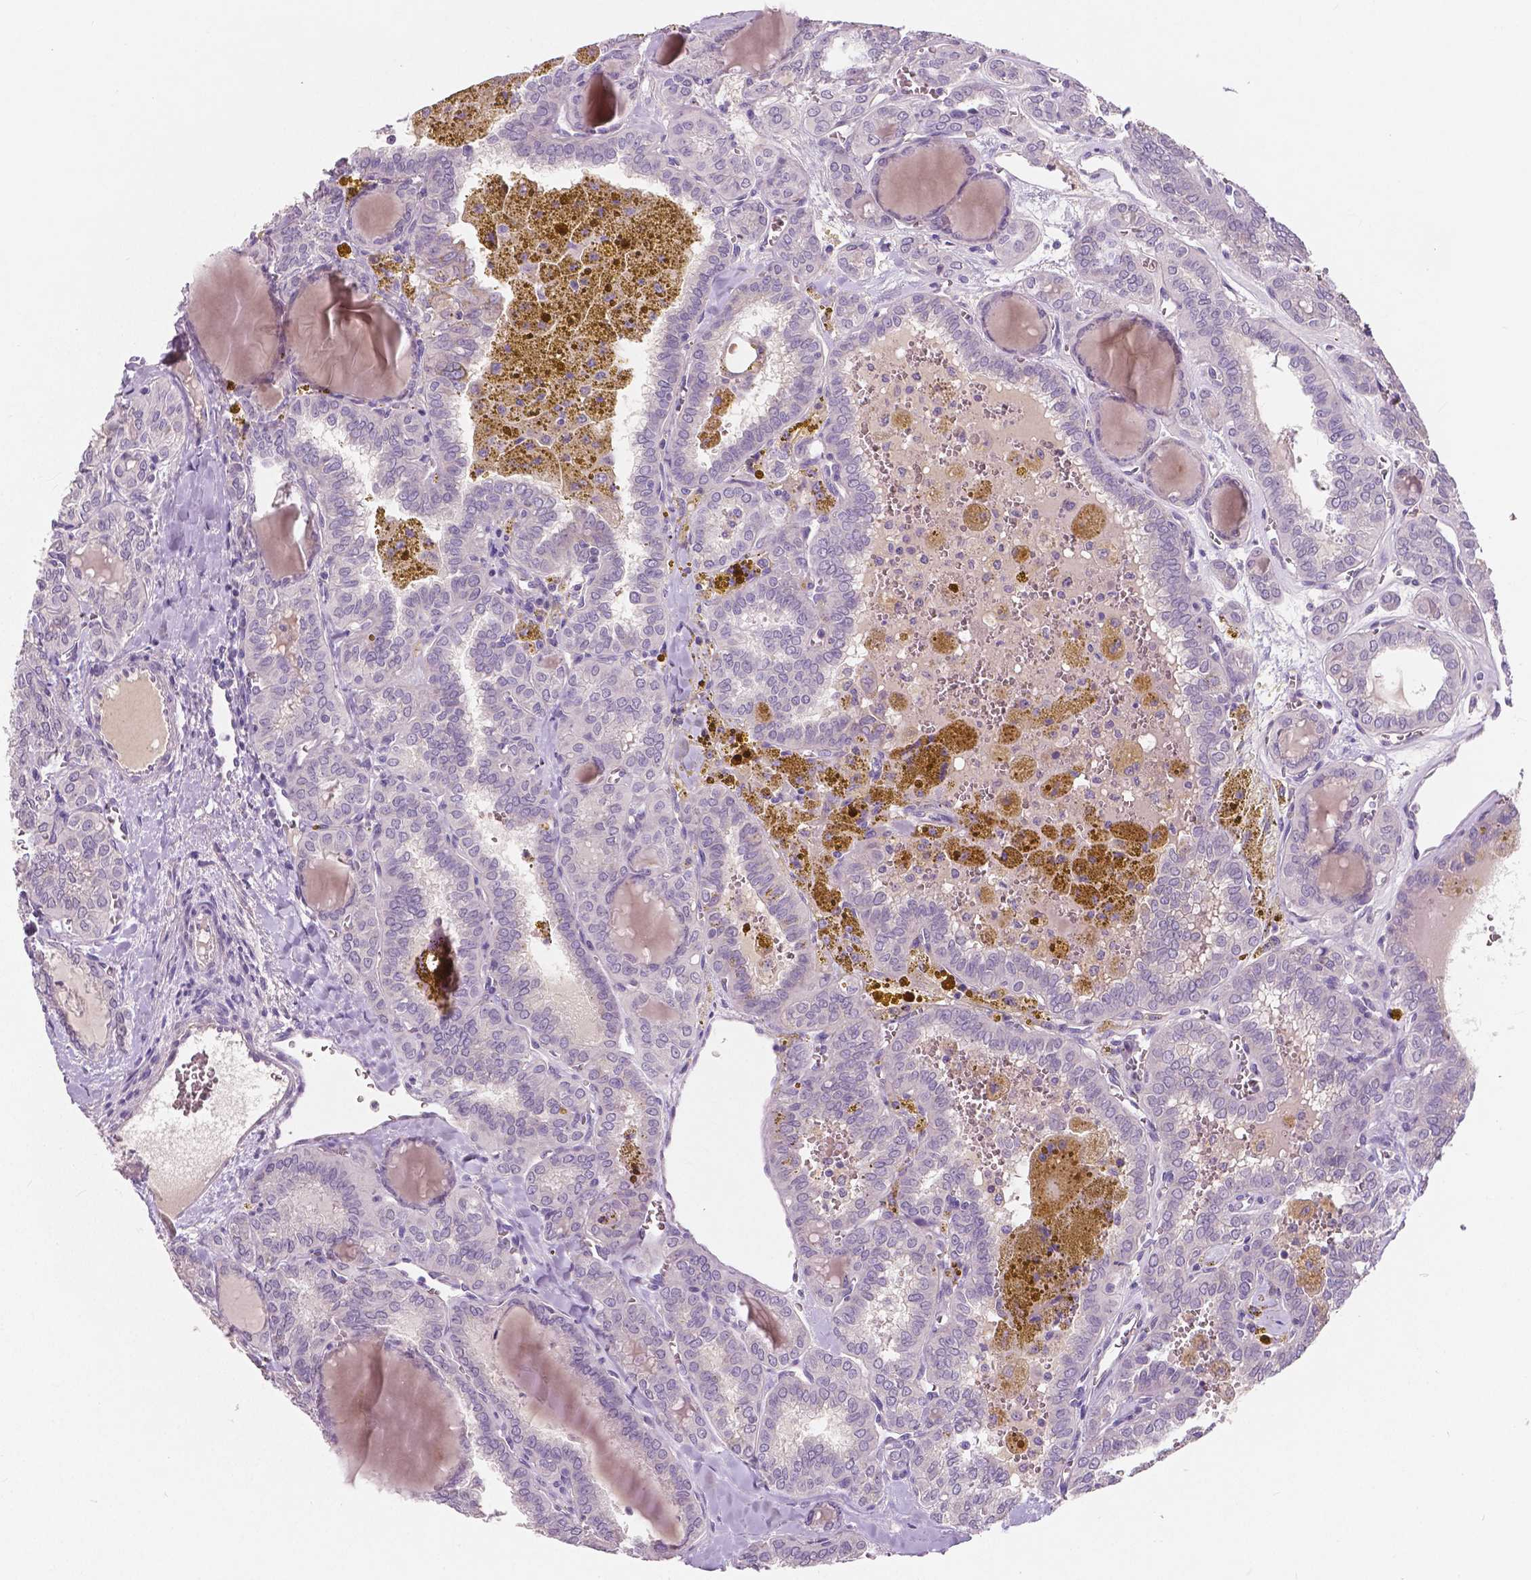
{"staining": {"intensity": "negative", "quantity": "none", "location": "none"}, "tissue": "thyroid cancer", "cell_type": "Tumor cells", "image_type": "cancer", "snomed": [{"axis": "morphology", "description": "Papillary adenocarcinoma, NOS"}, {"axis": "topography", "description": "Thyroid gland"}], "caption": "Thyroid cancer (papillary adenocarcinoma) was stained to show a protein in brown. There is no significant positivity in tumor cells.", "gene": "LSM14B", "patient": {"sex": "female", "age": 41}}